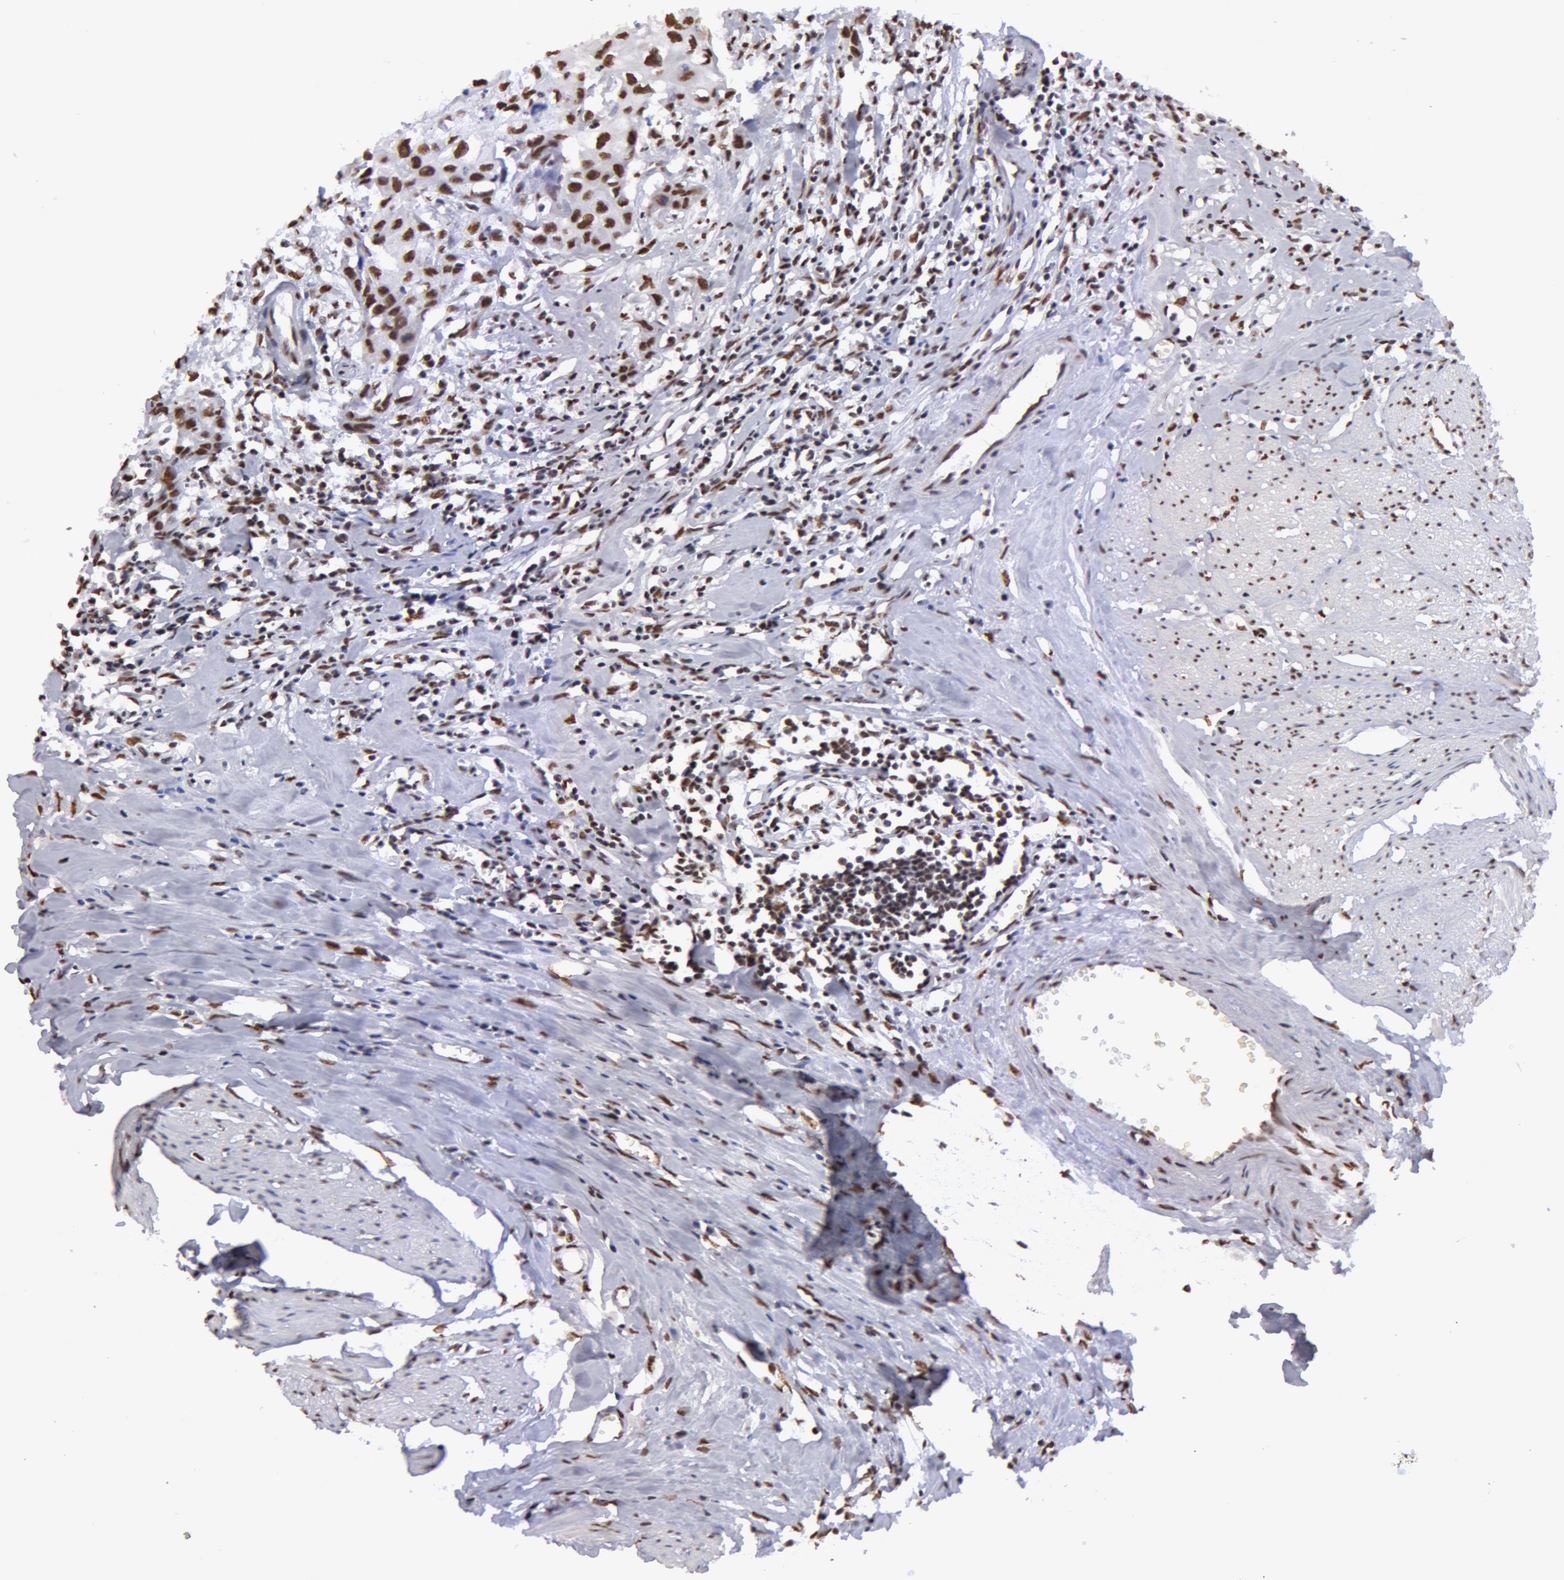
{"staining": {"intensity": "moderate", "quantity": "25%-75%", "location": "nuclear"}, "tissue": "urothelial cancer", "cell_type": "Tumor cells", "image_type": "cancer", "snomed": [{"axis": "morphology", "description": "Urothelial carcinoma, High grade"}, {"axis": "topography", "description": "Urinary bladder"}], "caption": "Protein expression analysis of high-grade urothelial carcinoma shows moderate nuclear expression in about 25%-75% of tumor cells.", "gene": "VRTN", "patient": {"sex": "male", "age": 54}}